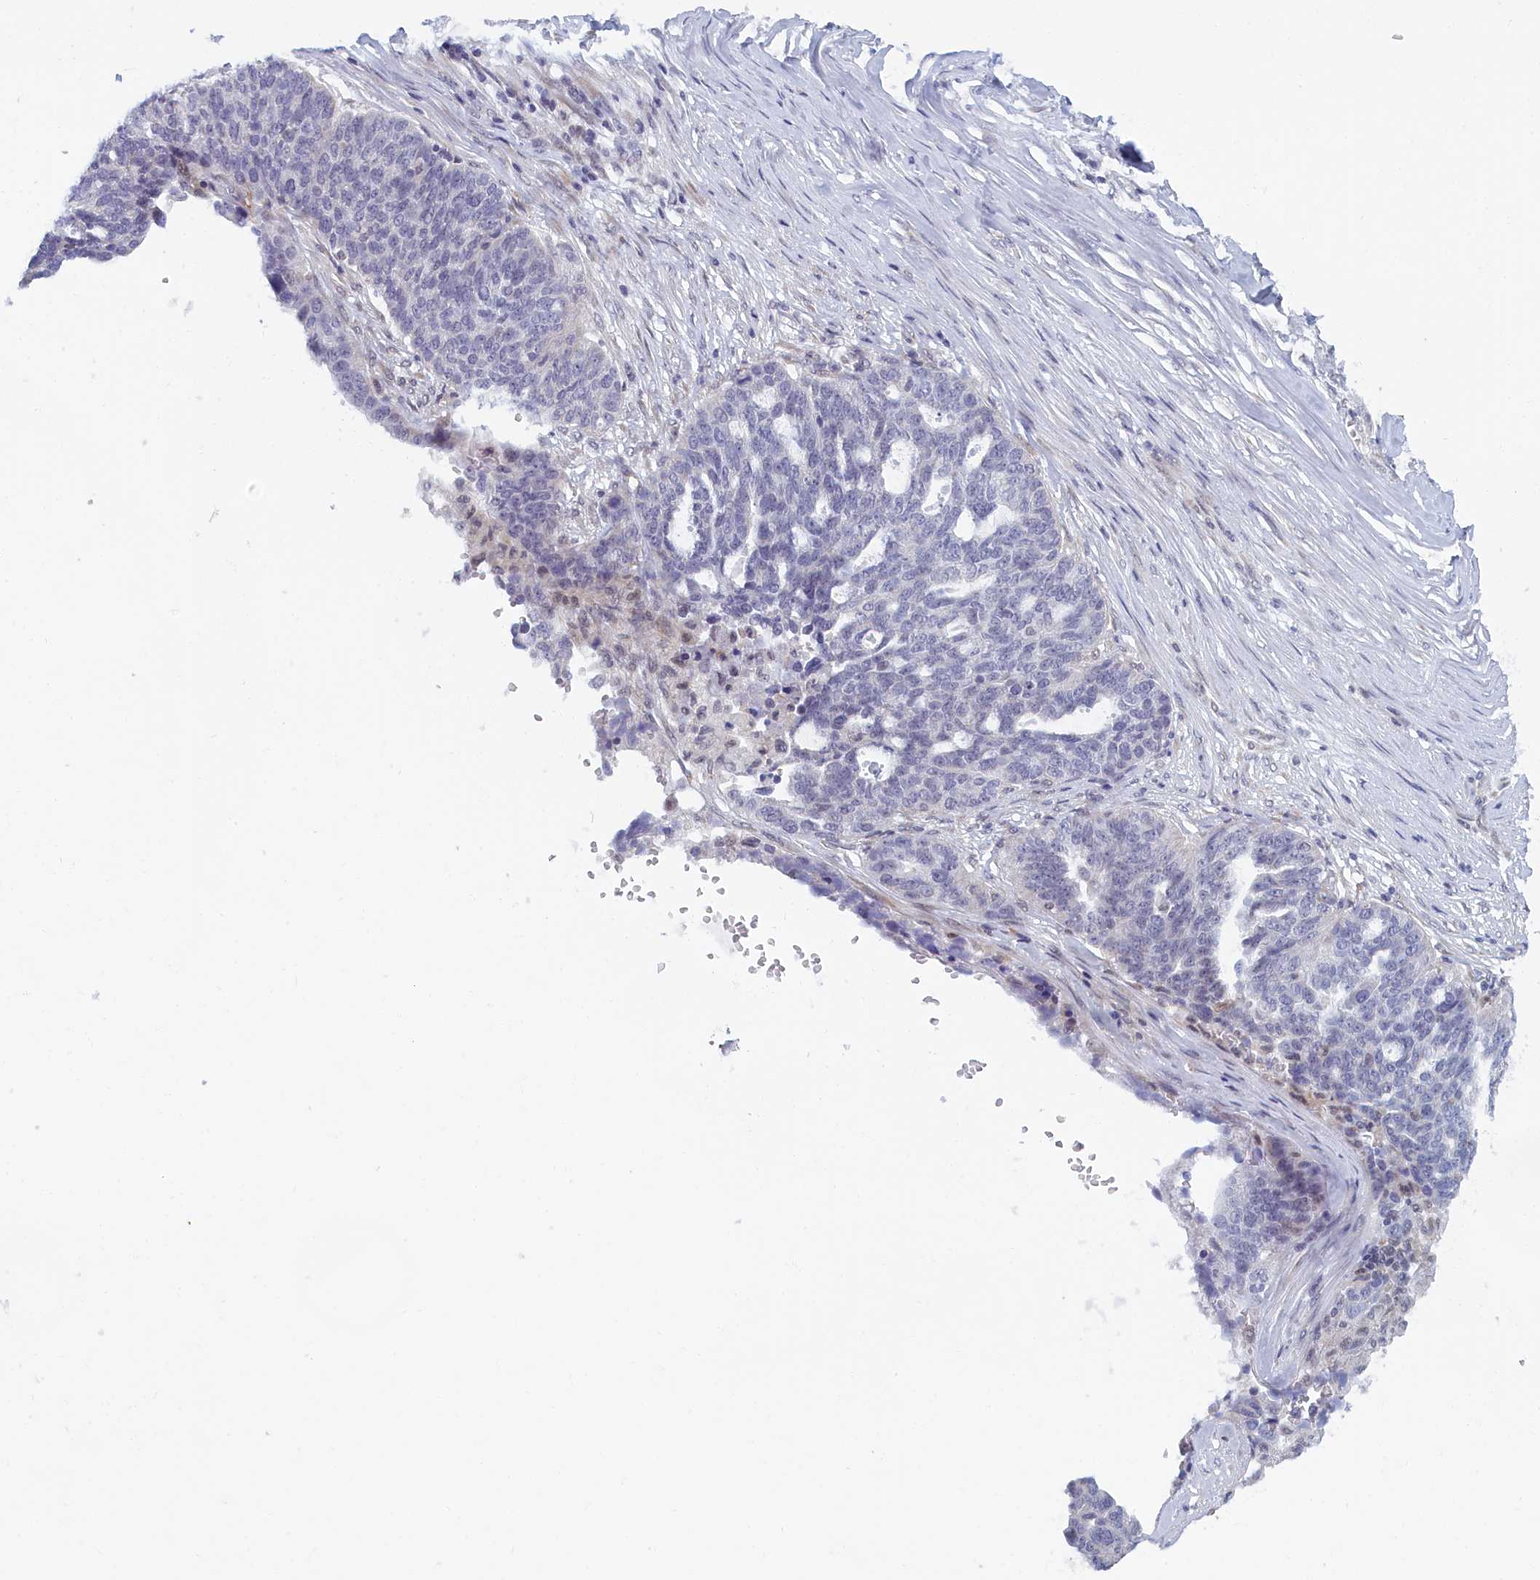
{"staining": {"intensity": "negative", "quantity": "none", "location": "none"}, "tissue": "ovarian cancer", "cell_type": "Tumor cells", "image_type": "cancer", "snomed": [{"axis": "morphology", "description": "Cystadenocarcinoma, serous, NOS"}, {"axis": "topography", "description": "Ovary"}], "caption": "Tumor cells show no significant protein positivity in ovarian serous cystadenocarcinoma.", "gene": "DNAJC17", "patient": {"sex": "female", "age": 59}}